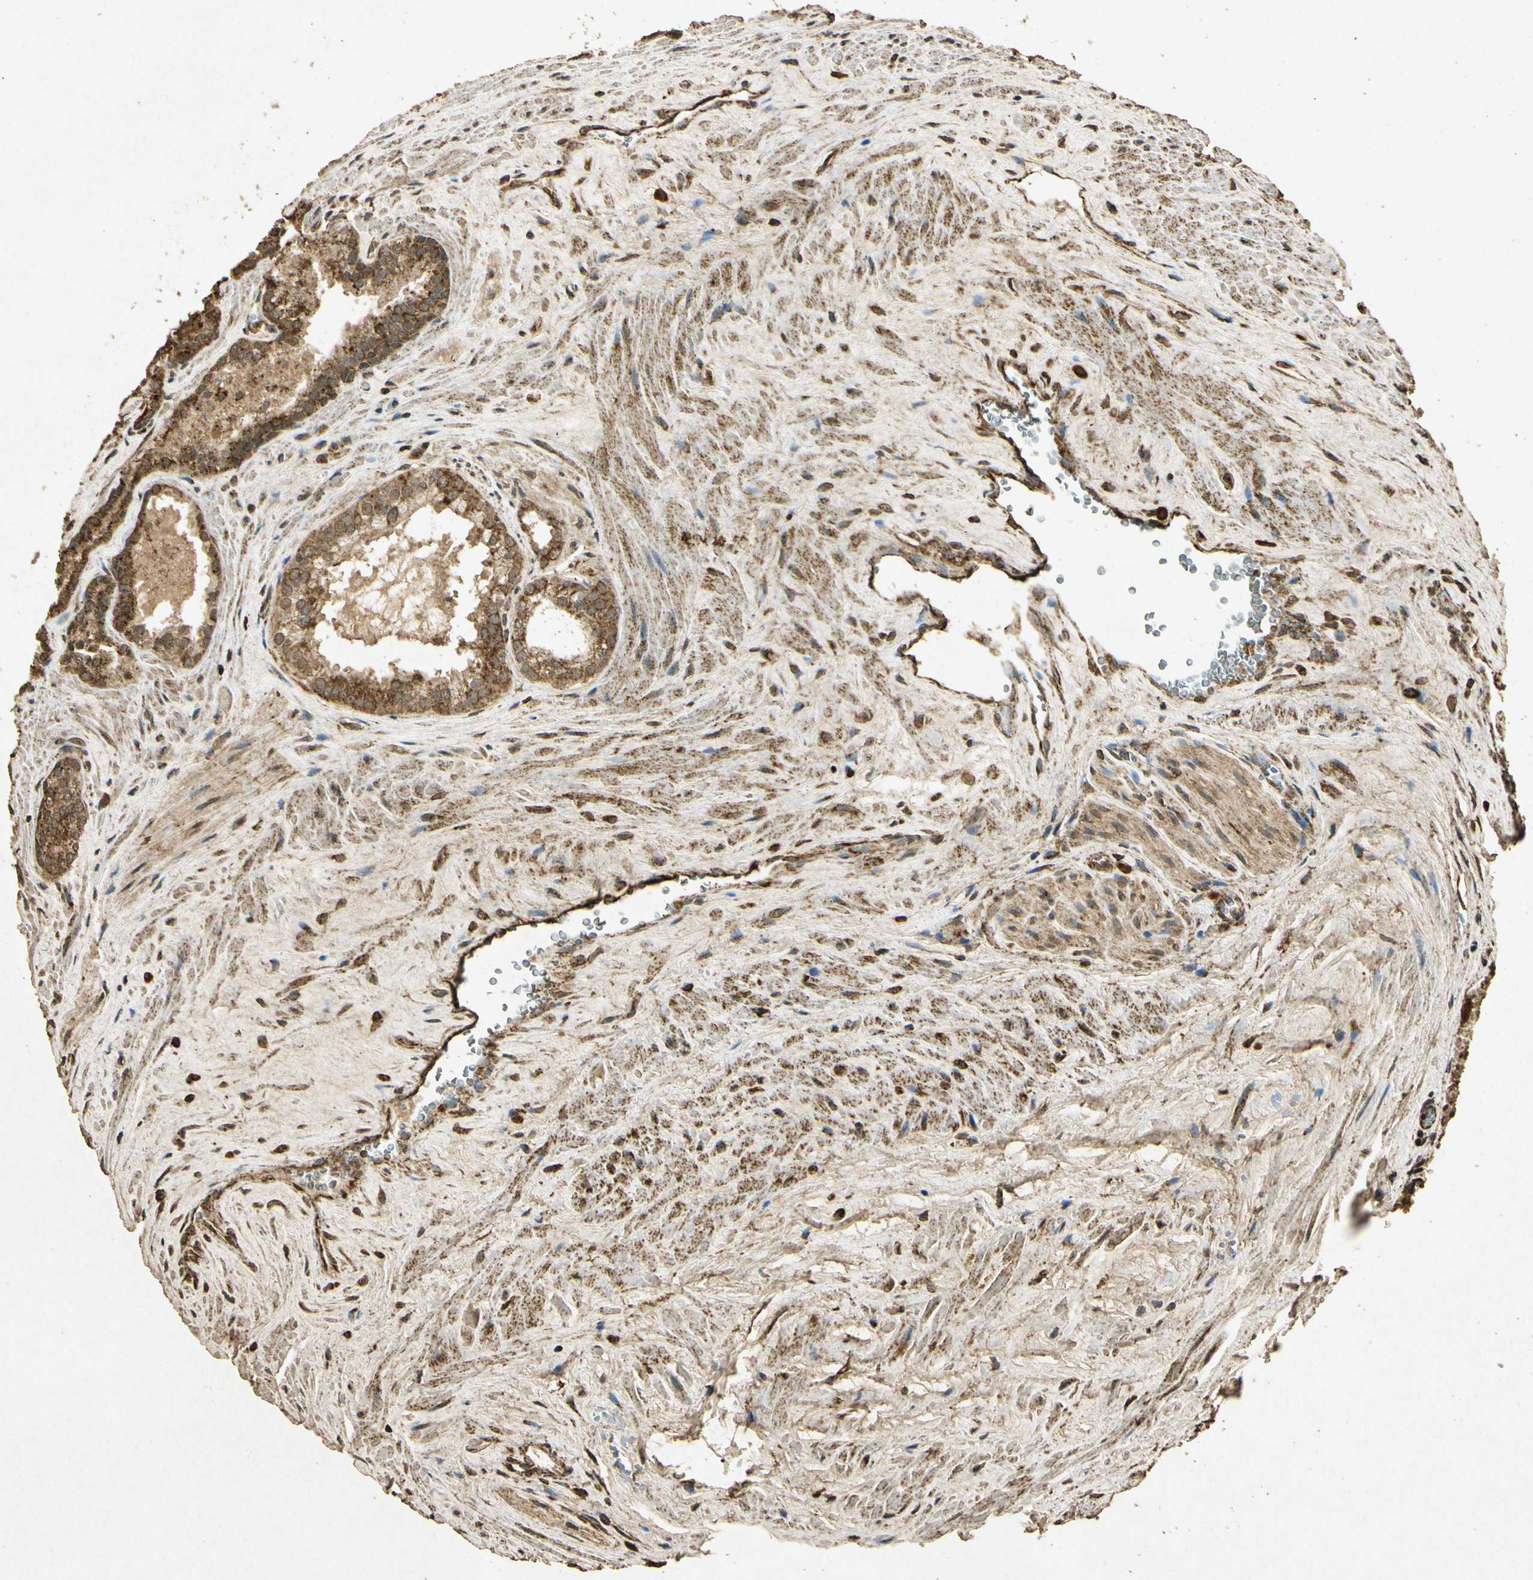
{"staining": {"intensity": "strong", "quantity": ">75%", "location": "cytoplasmic/membranous"}, "tissue": "prostate cancer", "cell_type": "Tumor cells", "image_type": "cancer", "snomed": [{"axis": "morphology", "description": "Adenocarcinoma, Low grade"}, {"axis": "topography", "description": "Prostate"}], "caption": "Prostate cancer (low-grade adenocarcinoma) tissue displays strong cytoplasmic/membranous positivity in about >75% of tumor cells, visualized by immunohistochemistry.", "gene": "PRDX3", "patient": {"sex": "male", "age": 60}}